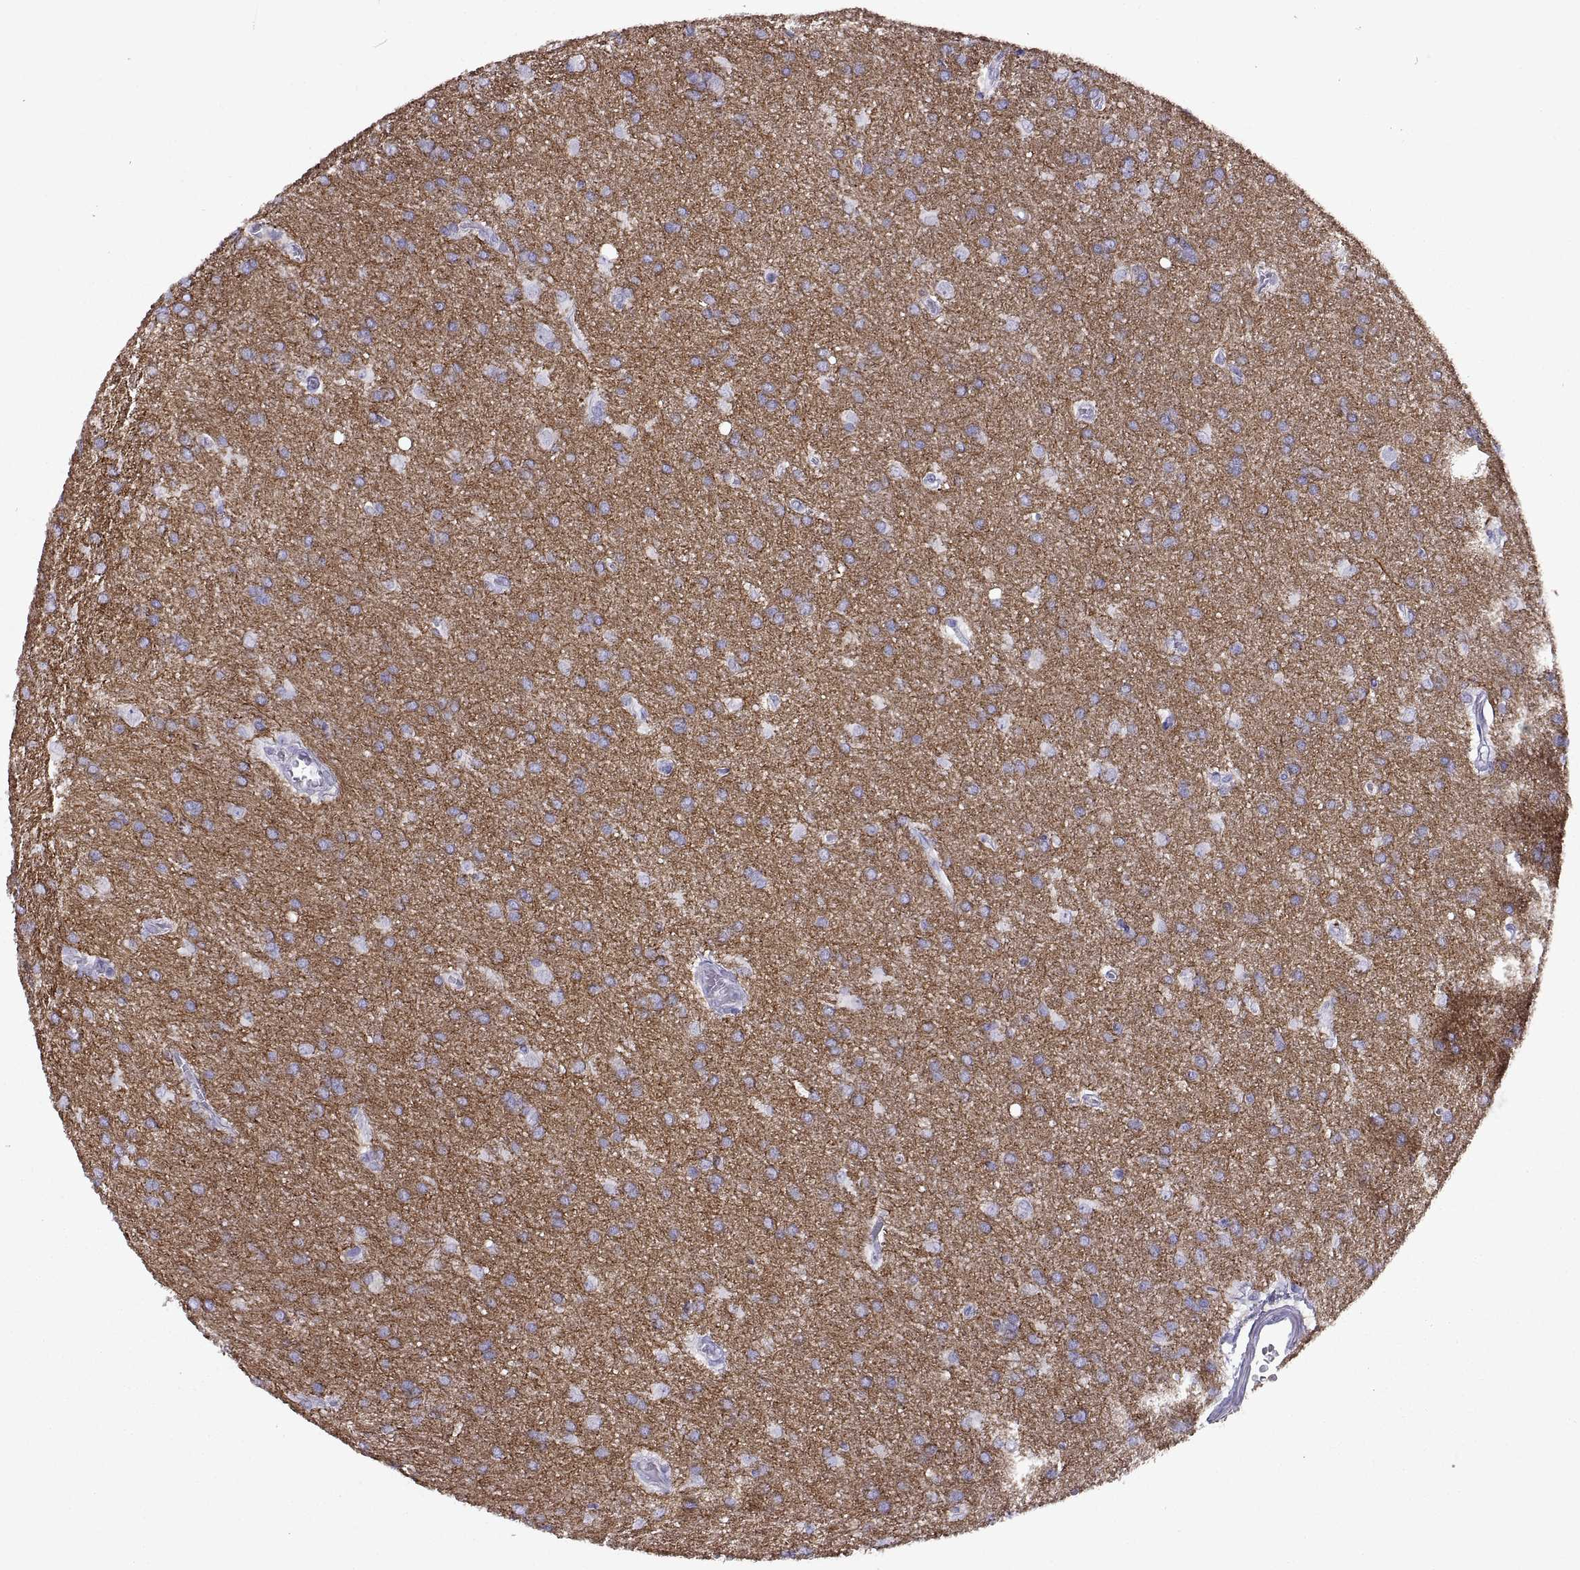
{"staining": {"intensity": "negative", "quantity": "none", "location": "none"}, "tissue": "glioma", "cell_type": "Tumor cells", "image_type": "cancer", "snomed": [{"axis": "morphology", "description": "Glioma, malignant, Low grade"}, {"axis": "topography", "description": "Brain"}], "caption": "The histopathology image reveals no staining of tumor cells in glioma.", "gene": "RGS20", "patient": {"sex": "female", "age": 32}}